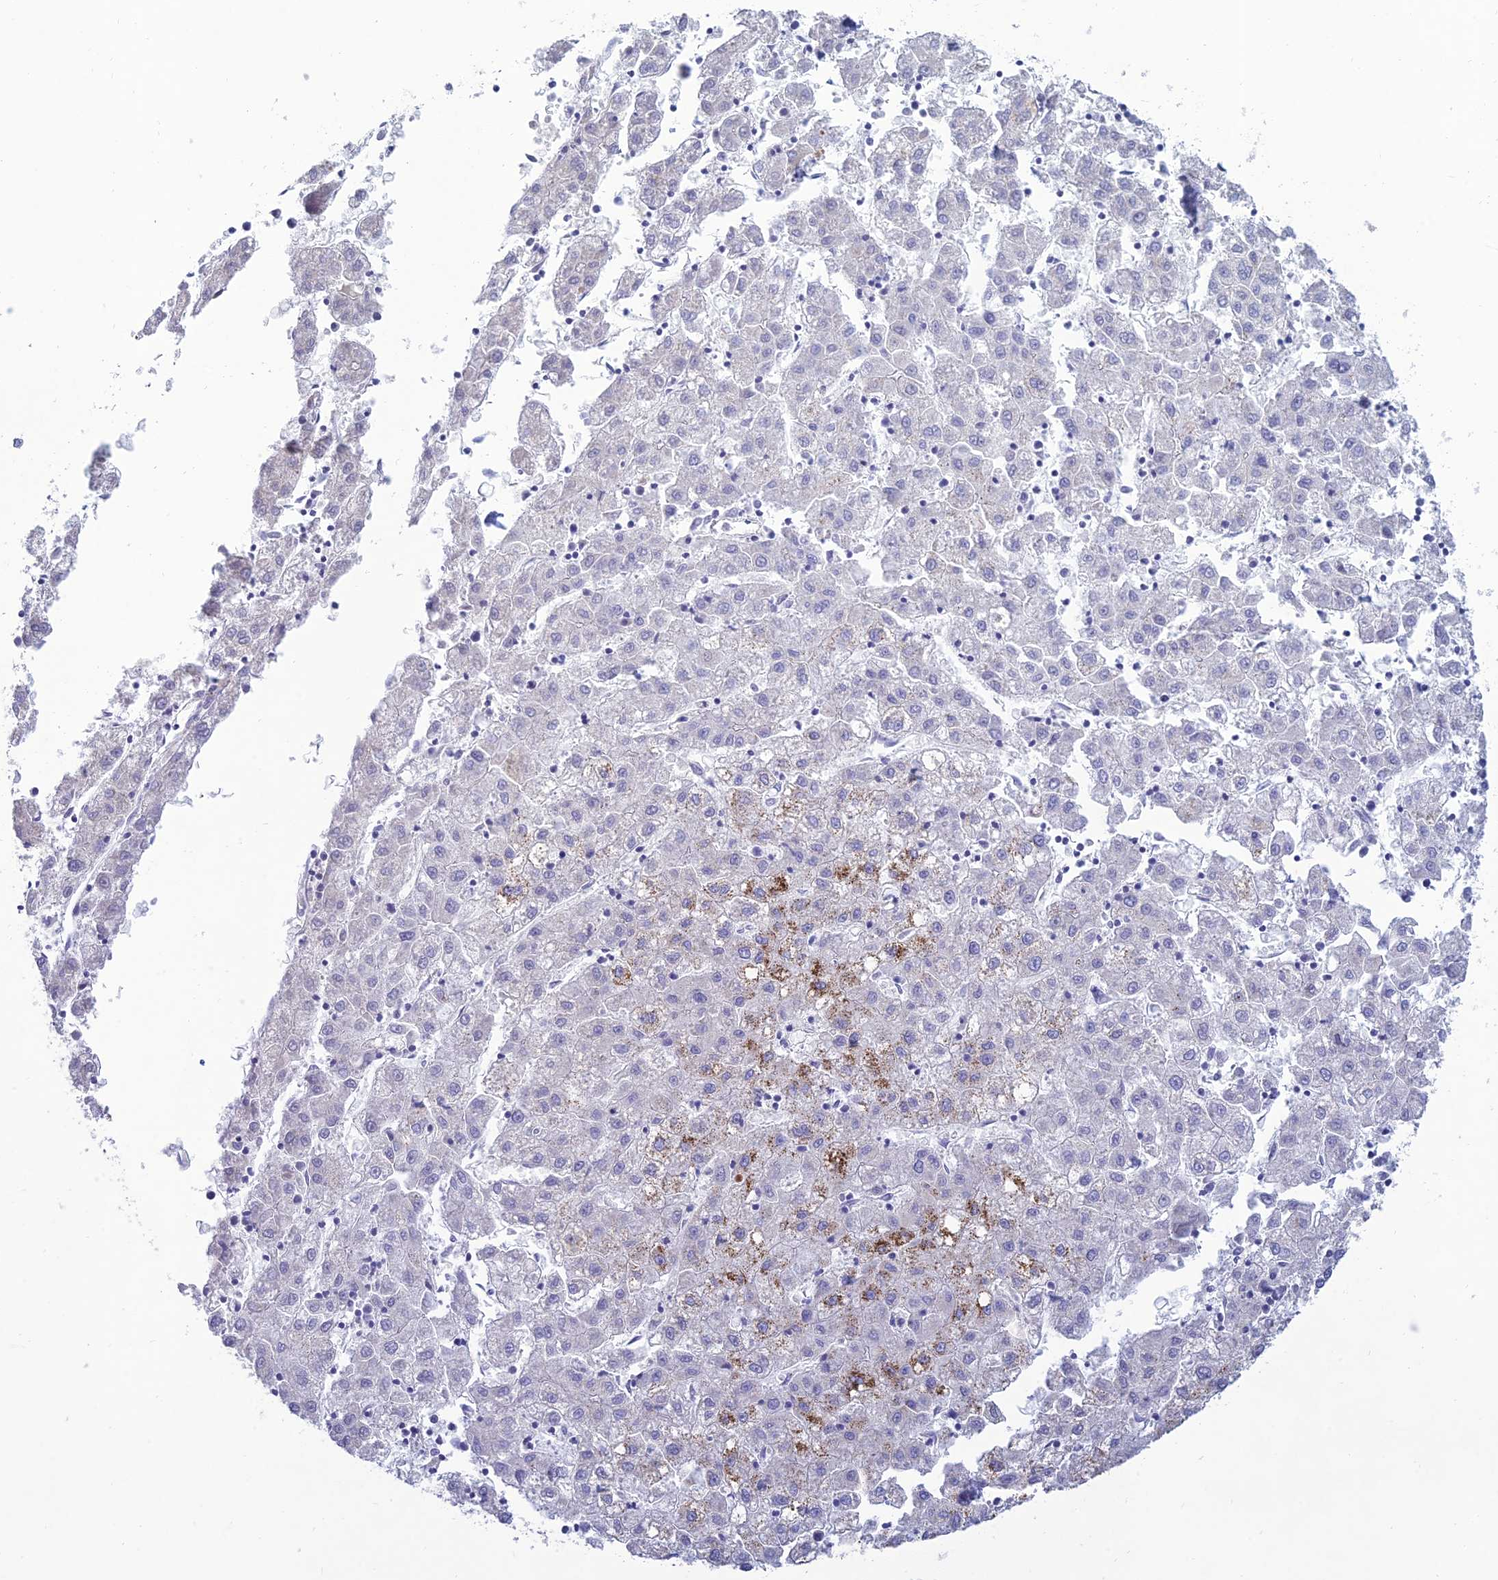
{"staining": {"intensity": "moderate", "quantity": "<25%", "location": "cytoplasmic/membranous"}, "tissue": "liver cancer", "cell_type": "Tumor cells", "image_type": "cancer", "snomed": [{"axis": "morphology", "description": "Carcinoma, Hepatocellular, NOS"}, {"axis": "topography", "description": "Liver"}], "caption": "Human liver cancer (hepatocellular carcinoma) stained with a protein marker reveals moderate staining in tumor cells.", "gene": "MAL2", "patient": {"sex": "male", "age": 72}}